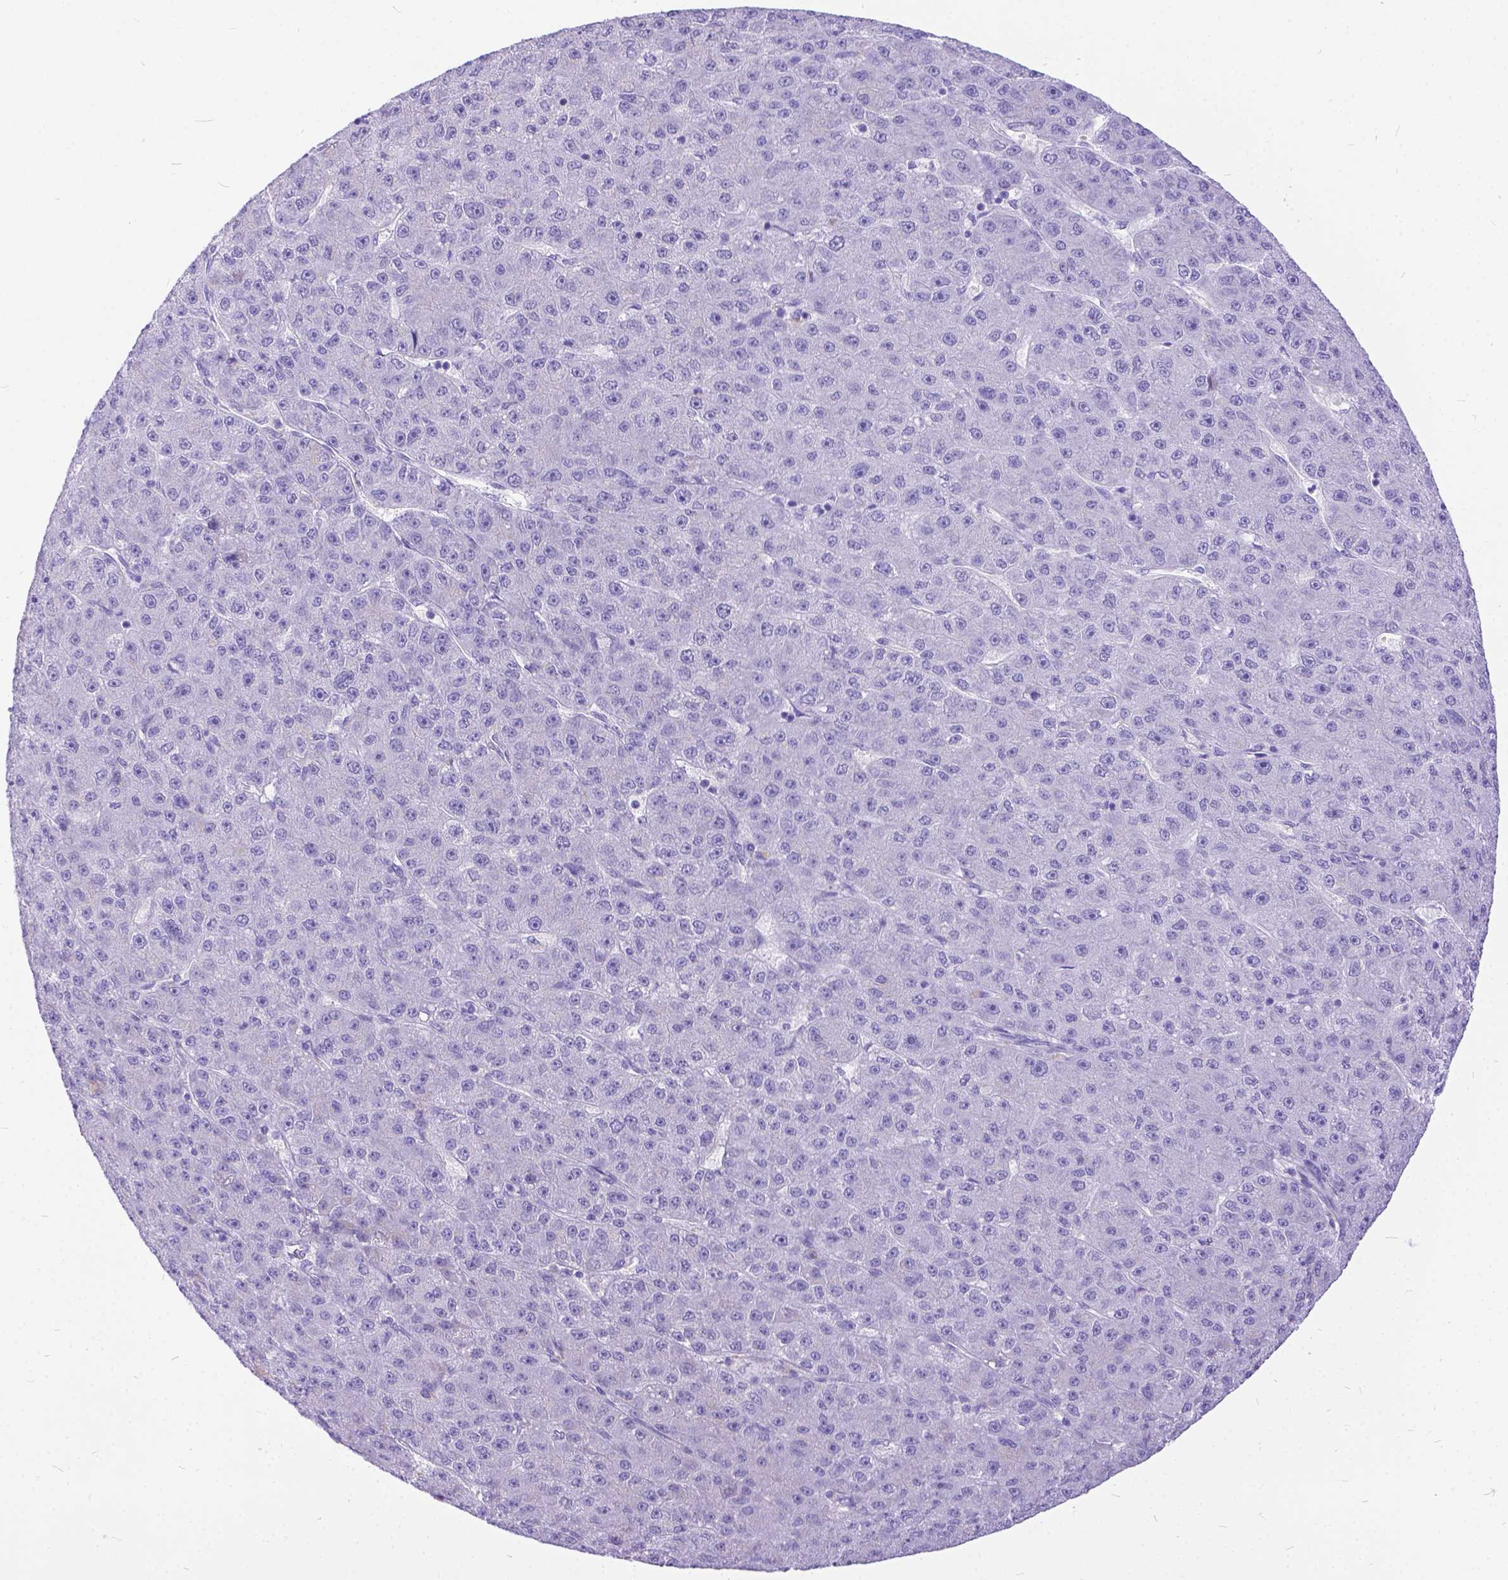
{"staining": {"intensity": "negative", "quantity": "none", "location": "none"}, "tissue": "liver cancer", "cell_type": "Tumor cells", "image_type": "cancer", "snomed": [{"axis": "morphology", "description": "Carcinoma, Hepatocellular, NOS"}, {"axis": "topography", "description": "Liver"}], "caption": "The image displays no staining of tumor cells in liver hepatocellular carcinoma.", "gene": "TMEM169", "patient": {"sex": "male", "age": 67}}